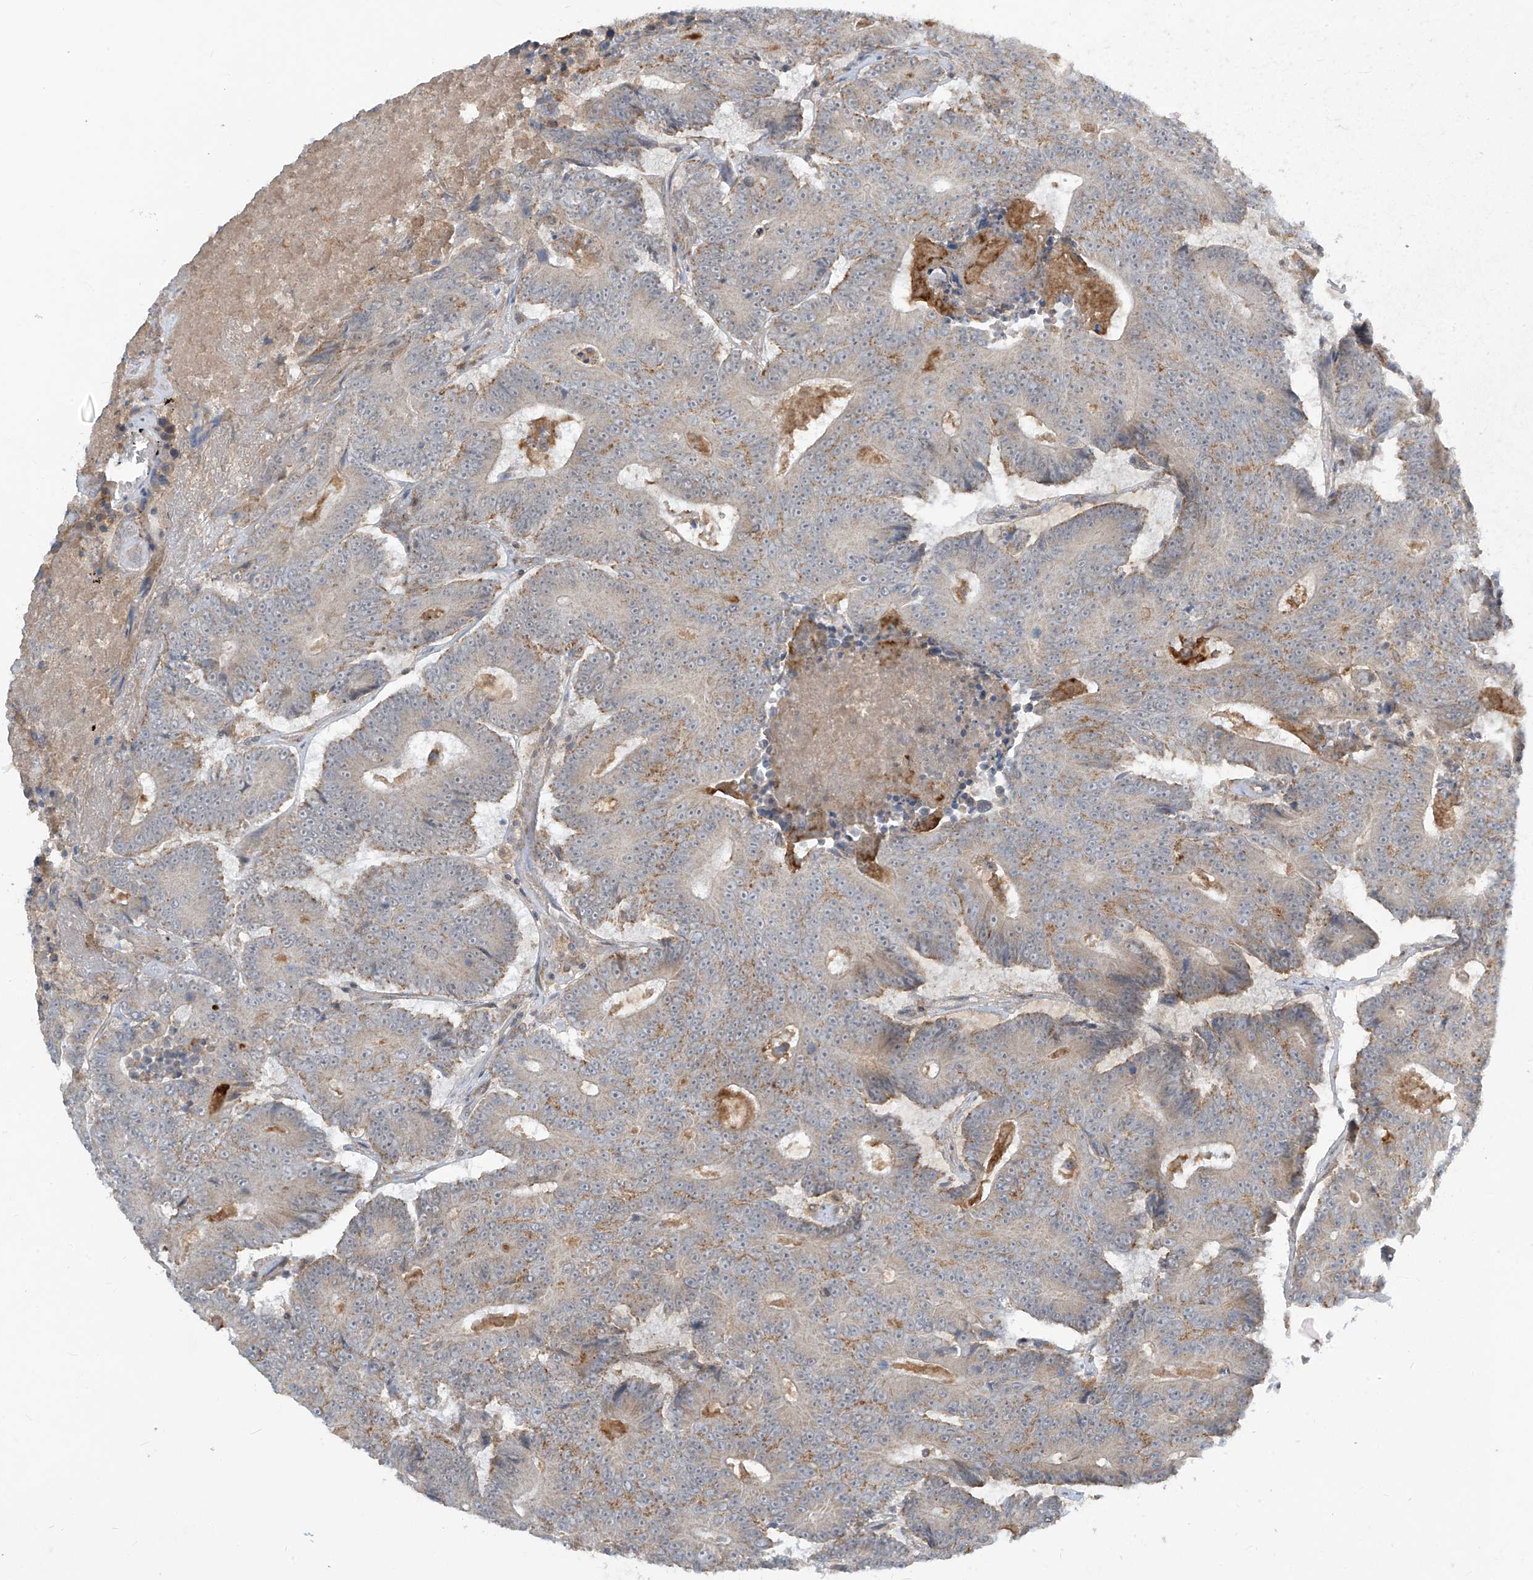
{"staining": {"intensity": "negative", "quantity": "none", "location": "none"}, "tissue": "colorectal cancer", "cell_type": "Tumor cells", "image_type": "cancer", "snomed": [{"axis": "morphology", "description": "Adenocarcinoma, NOS"}, {"axis": "topography", "description": "Colon"}], "caption": "An IHC histopathology image of colorectal cancer is shown. There is no staining in tumor cells of colorectal cancer.", "gene": "PARVG", "patient": {"sex": "male", "age": 83}}